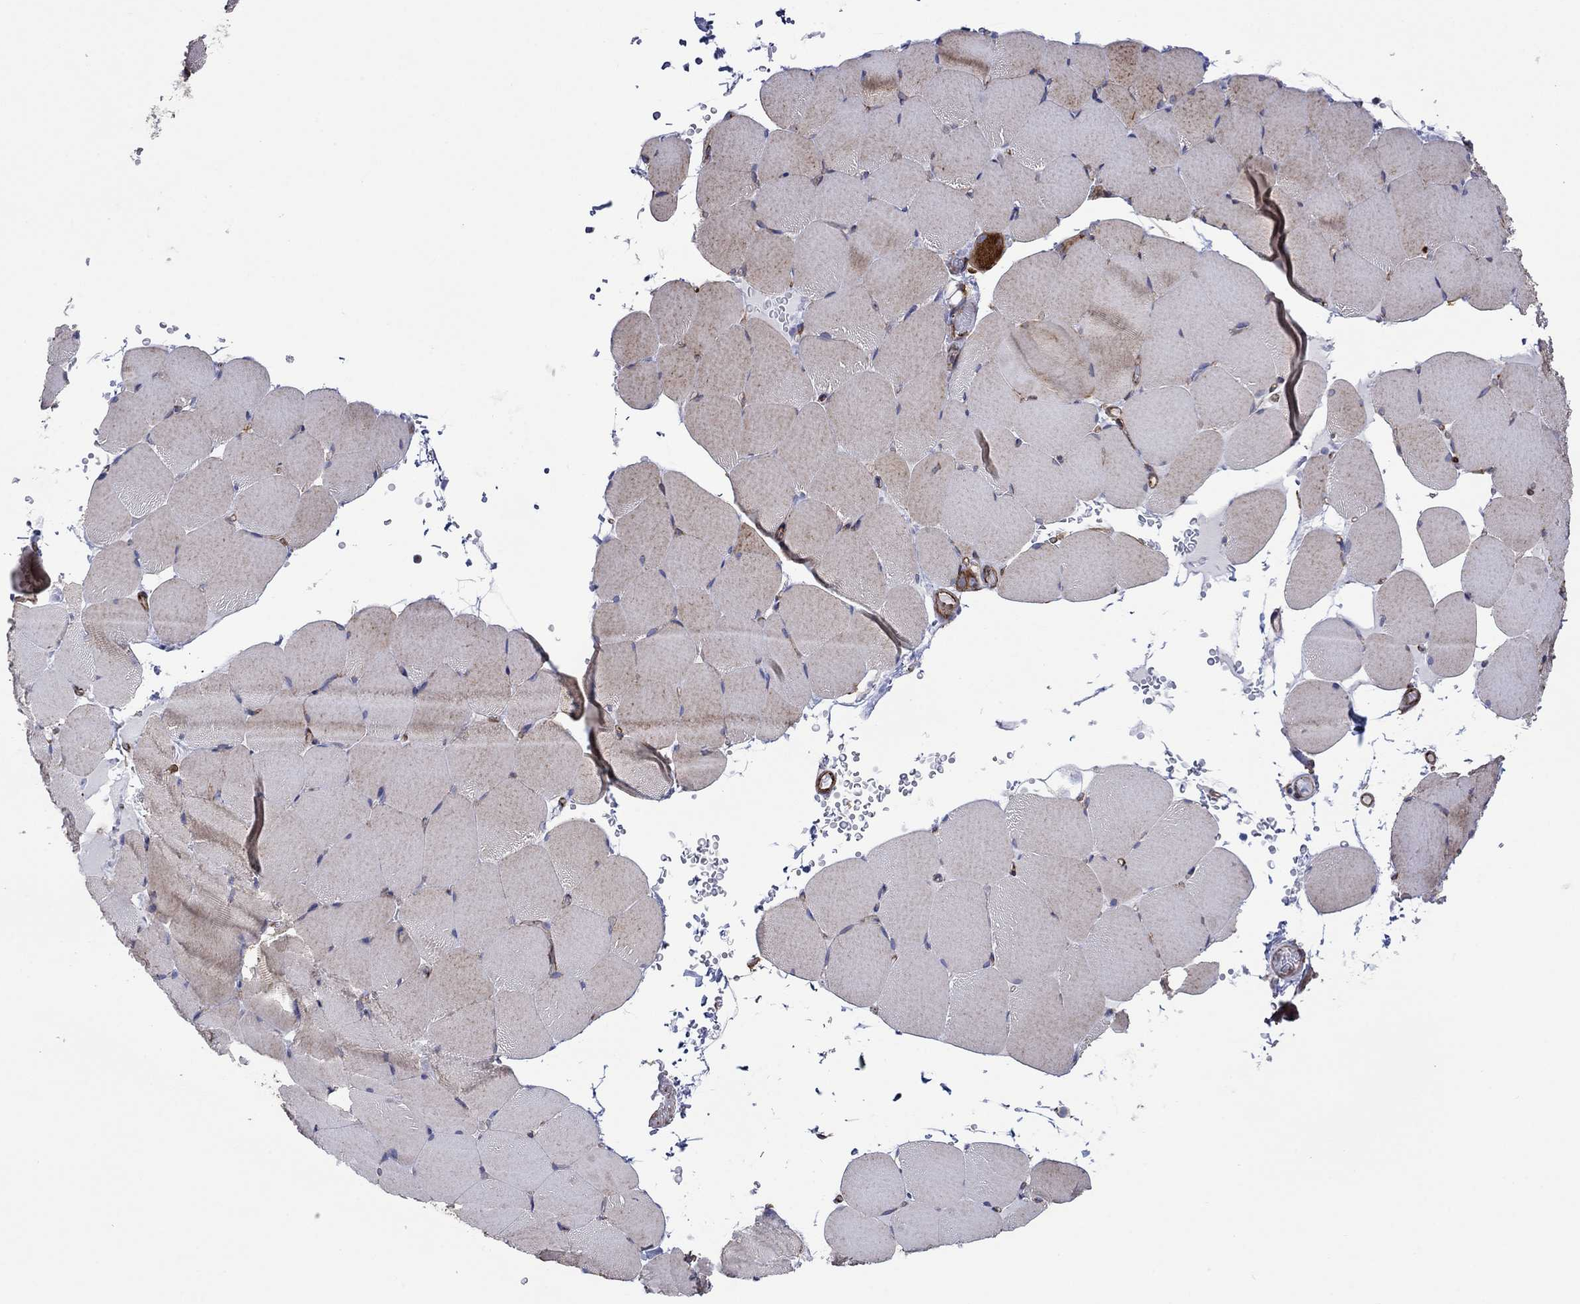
{"staining": {"intensity": "weak", "quantity": "25%-75%", "location": "cytoplasmic/membranous"}, "tissue": "skeletal muscle", "cell_type": "Myocytes", "image_type": "normal", "snomed": [{"axis": "morphology", "description": "Normal tissue, NOS"}, {"axis": "topography", "description": "Skeletal muscle"}], "caption": "A photomicrograph of skeletal muscle stained for a protein exhibits weak cytoplasmic/membranous brown staining in myocytes.", "gene": "TPRN", "patient": {"sex": "female", "age": 37}}